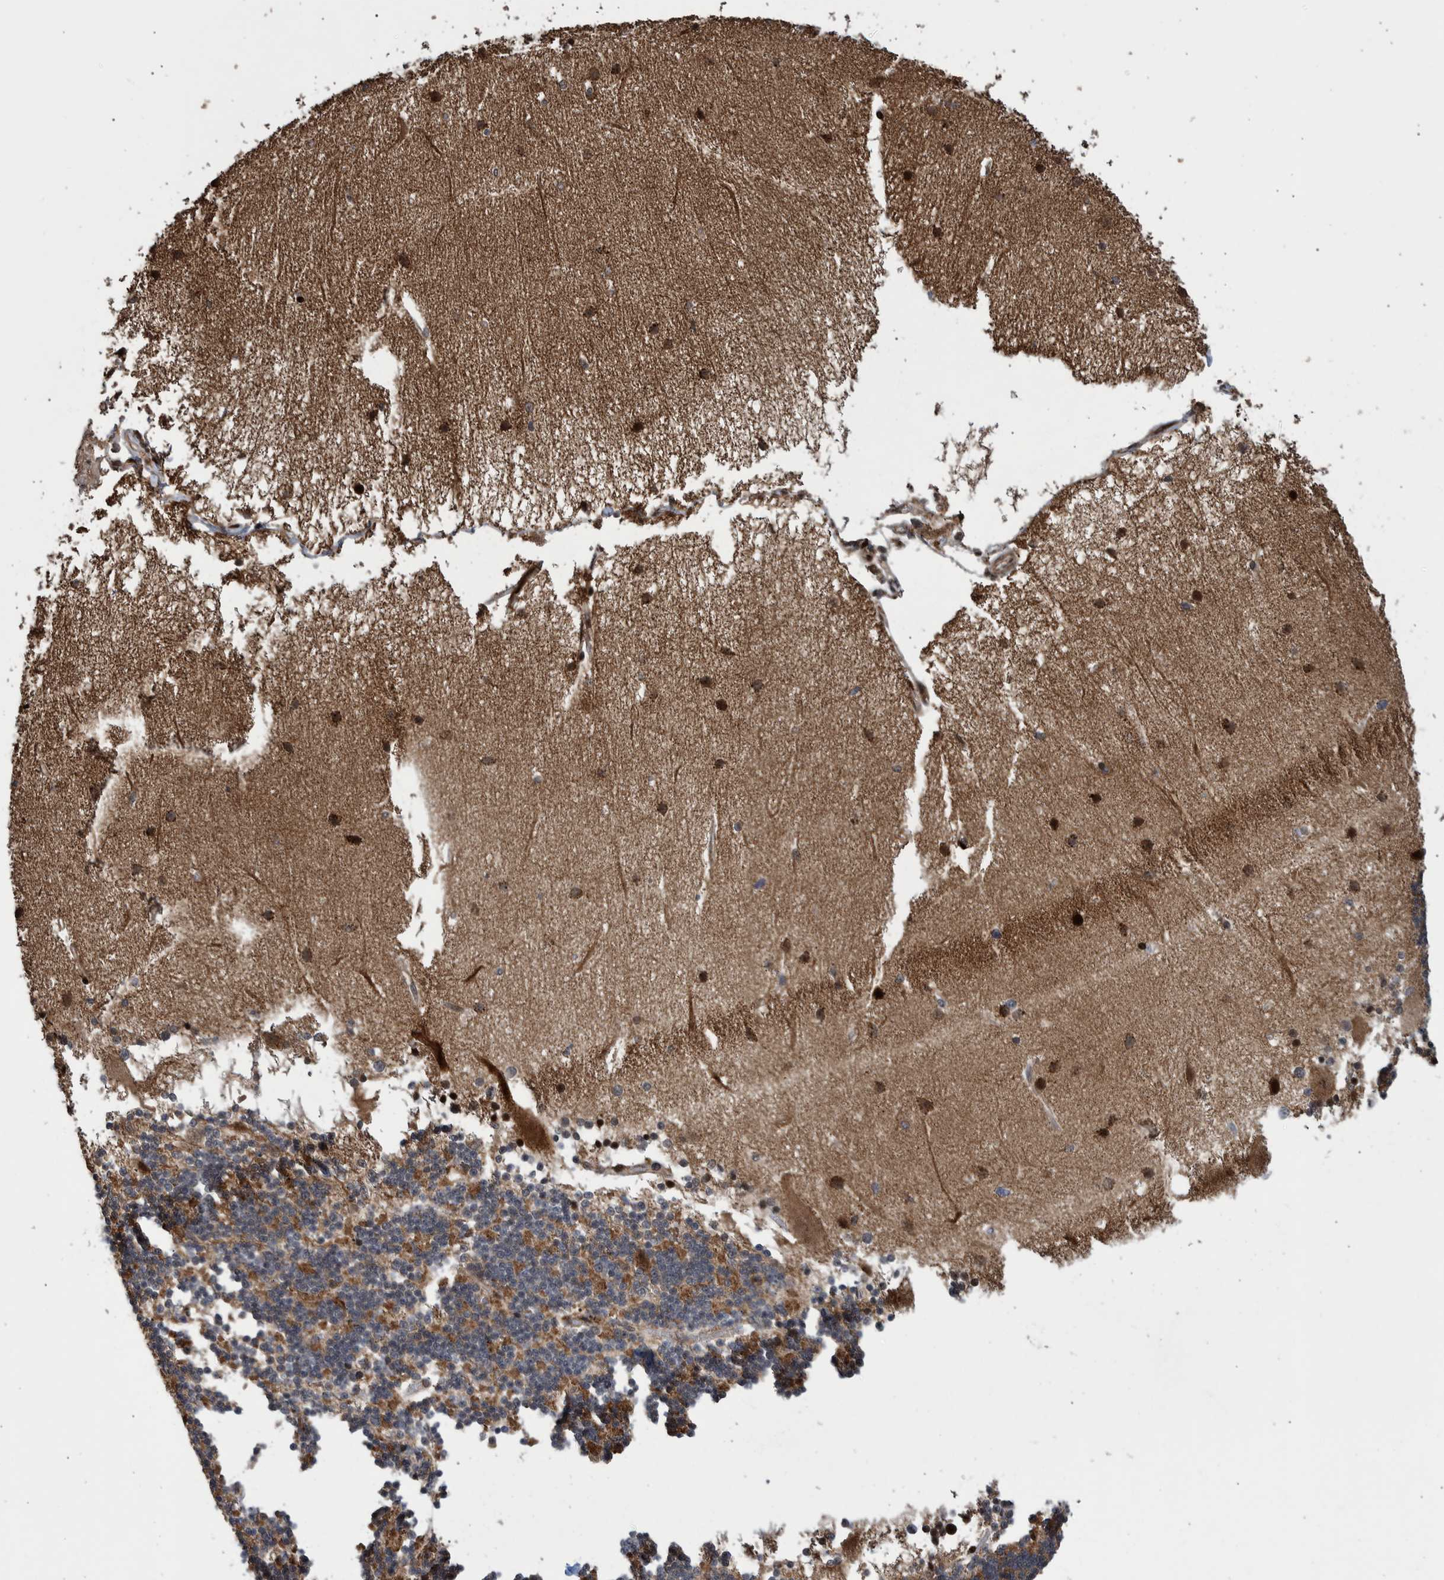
{"staining": {"intensity": "moderate", "quantity": ">75%", "location": "cytoplasmic/membranous"}, "tissue": "cerebellum", "cell_type": "Cells in granular layer", "image_type": "normal", "snomed": [{"axis": "morphology", "description": "Normal tissue, NOS"}, {"axis": "topography", "description": "Cerebellum"}], "caption": "Brown immunohistochemical staining in benign human cerebellum reveals moderate cytoplasmic/membranous staining in about >75% of cells in granular layer. The staining is performed using DAB (3,3'-diaminobenzidine) brown chromogen to label protein expression. The nuclei are counter-stained blue using hematoxylin.", "gene": "SHISA6", "patient": {"sex": "female", "age": 54}}